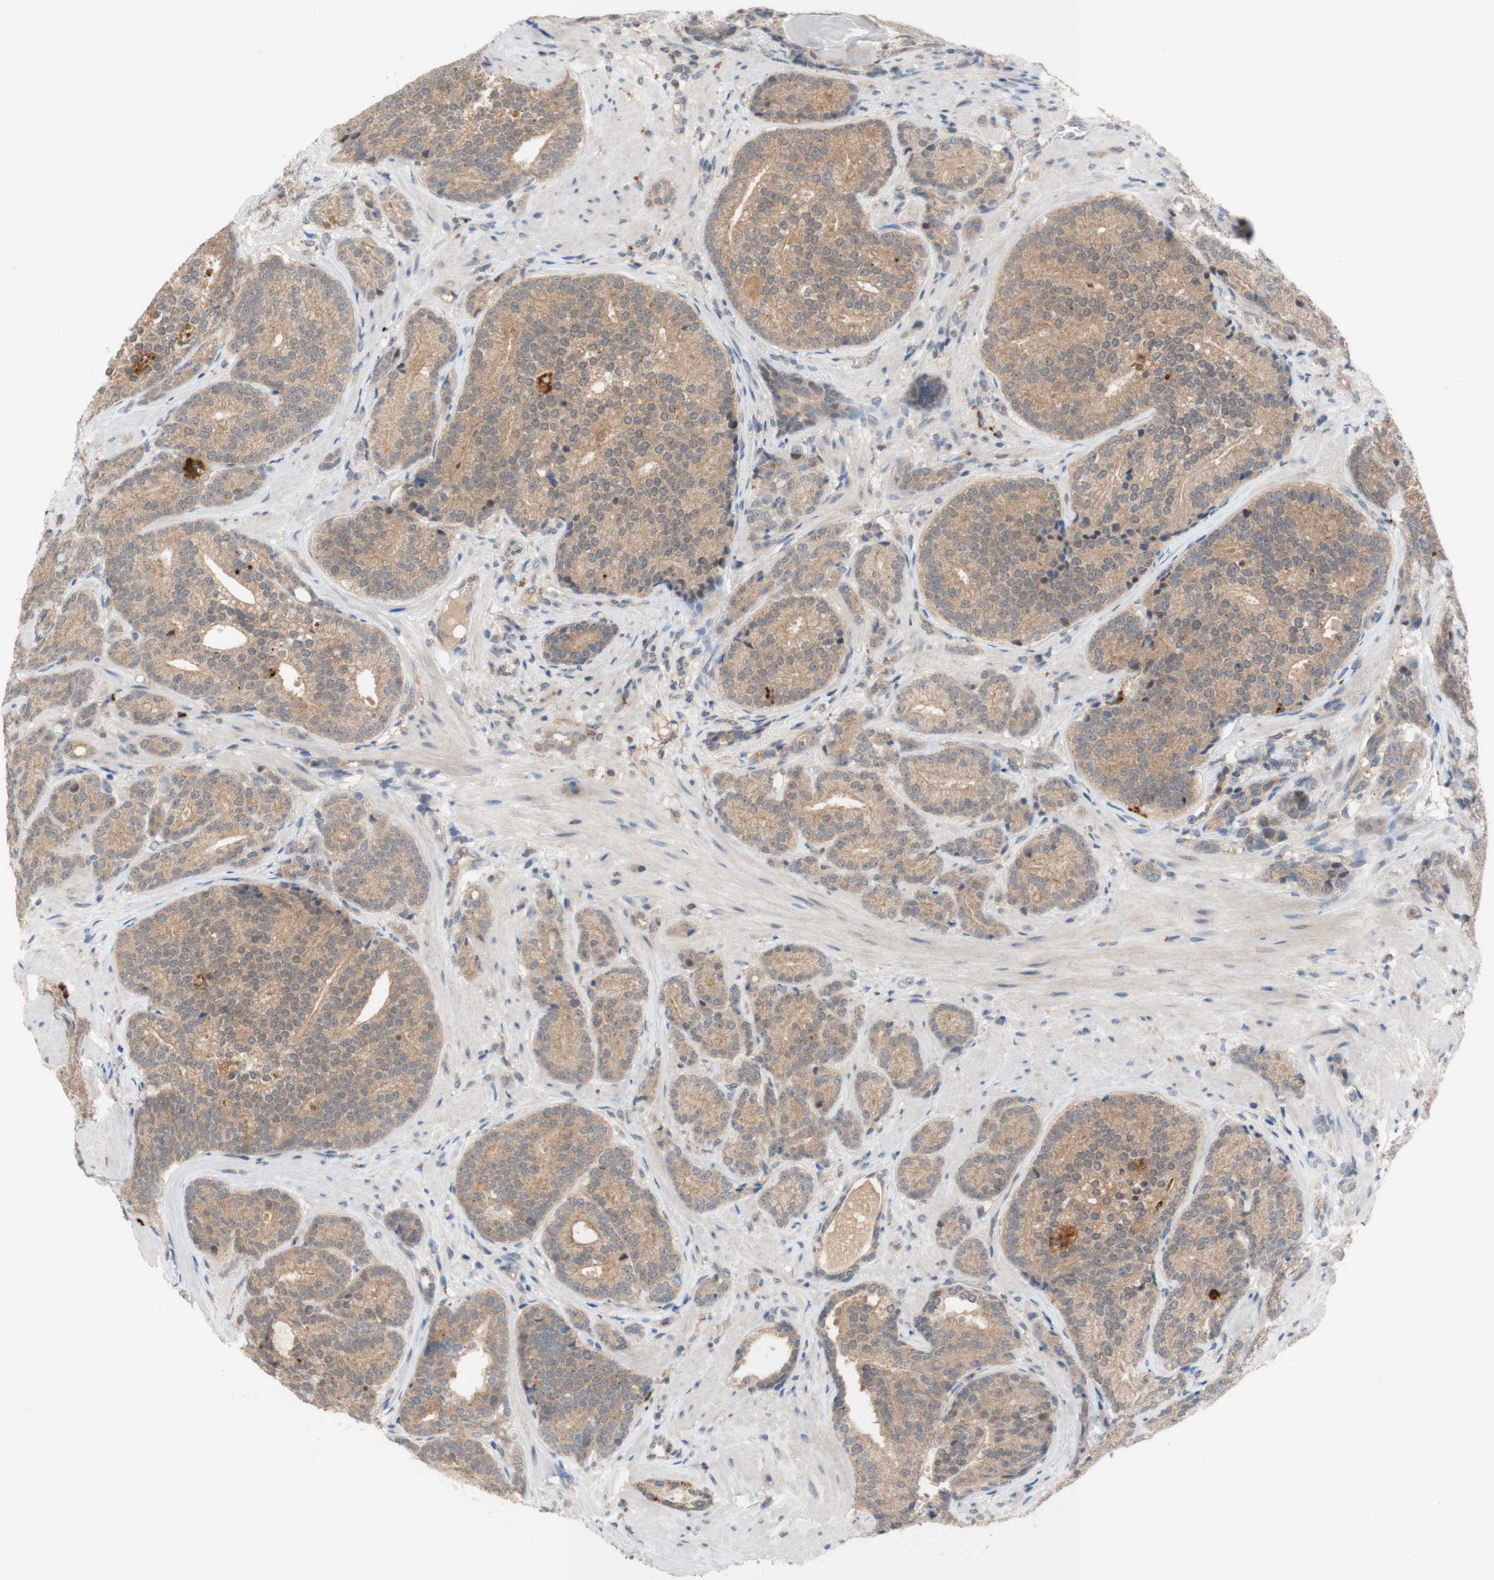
{"staining": {"intensity": "moderate", "quantity": ">75%", "location": "cytoplasmic/membranous"}, "tissue": "prostate cancer", "cell_type": "Tumor cells", "image_type": "cancer", "snomed": [{"axis": "morphology", "description": "Adenocarcinoma, High grade"}, {"axis": "topography", "description": "Prostate"}], "caption": "Moderate cytoplasmic/membranous expression for a protein is appreciated in about >75% of tumor cells of prostate cancer (high-grade adenocarcinoma) using IHC.", "gene": "PEX2", "patient": {"sex": "male", "age": 61}}